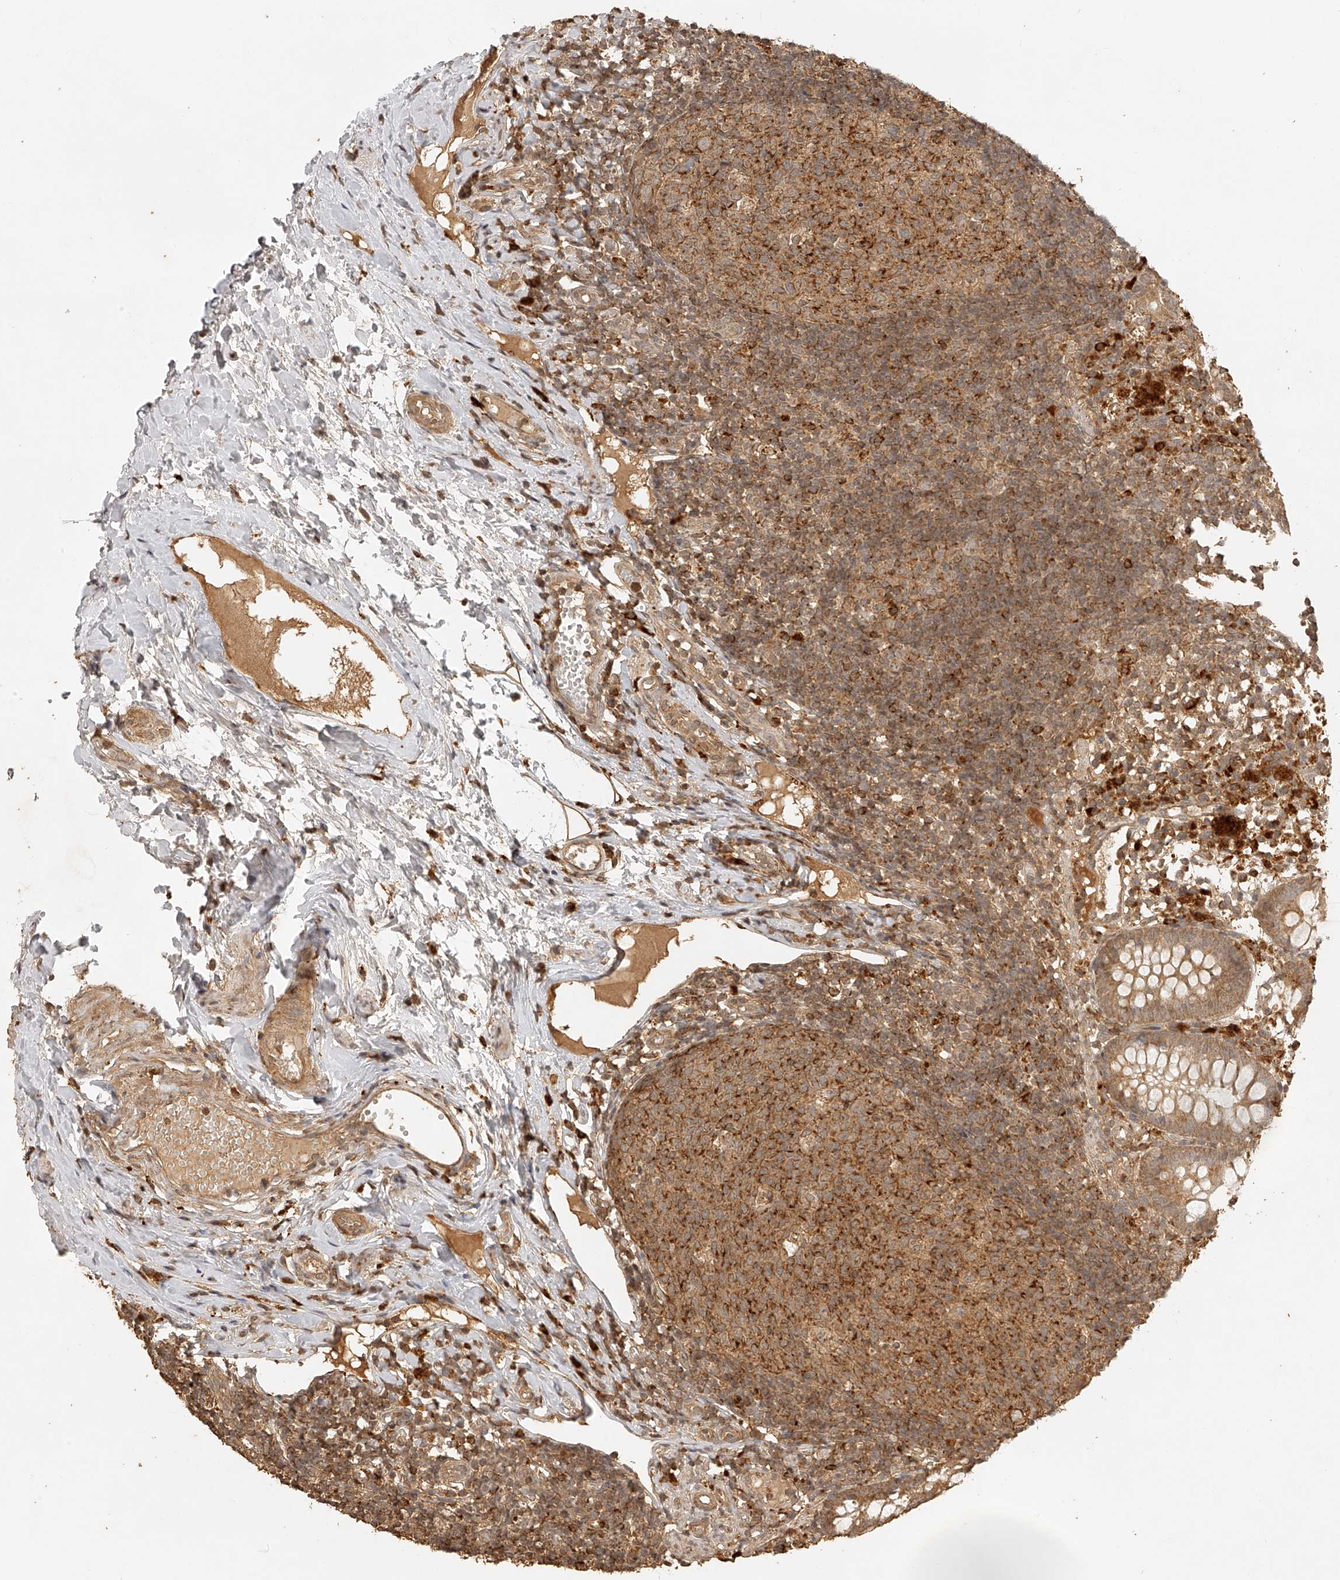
{"staining": {"intensity": "moderate", "quantity": ">75%", "location": "cytoplasmic/membranous"}, "tissue": "appendix", "cell_type": "Glandular cells", "image_type": "normal", "snomed": [{"axis": "morphology", "description": "Normal tissue, NOS"}, {"axis": "topography", "description": "Appendix"}], "caption": "Protein expression analysis of normal appendix demonstrates moderate cytoplasmic/membranous positivity in approximately >75% of glandular cells. (DAB IHC with brightfield microscopy, high magnification).", "gene": "BCL2L11", "patient": {"sex": "female", "age": 20}}